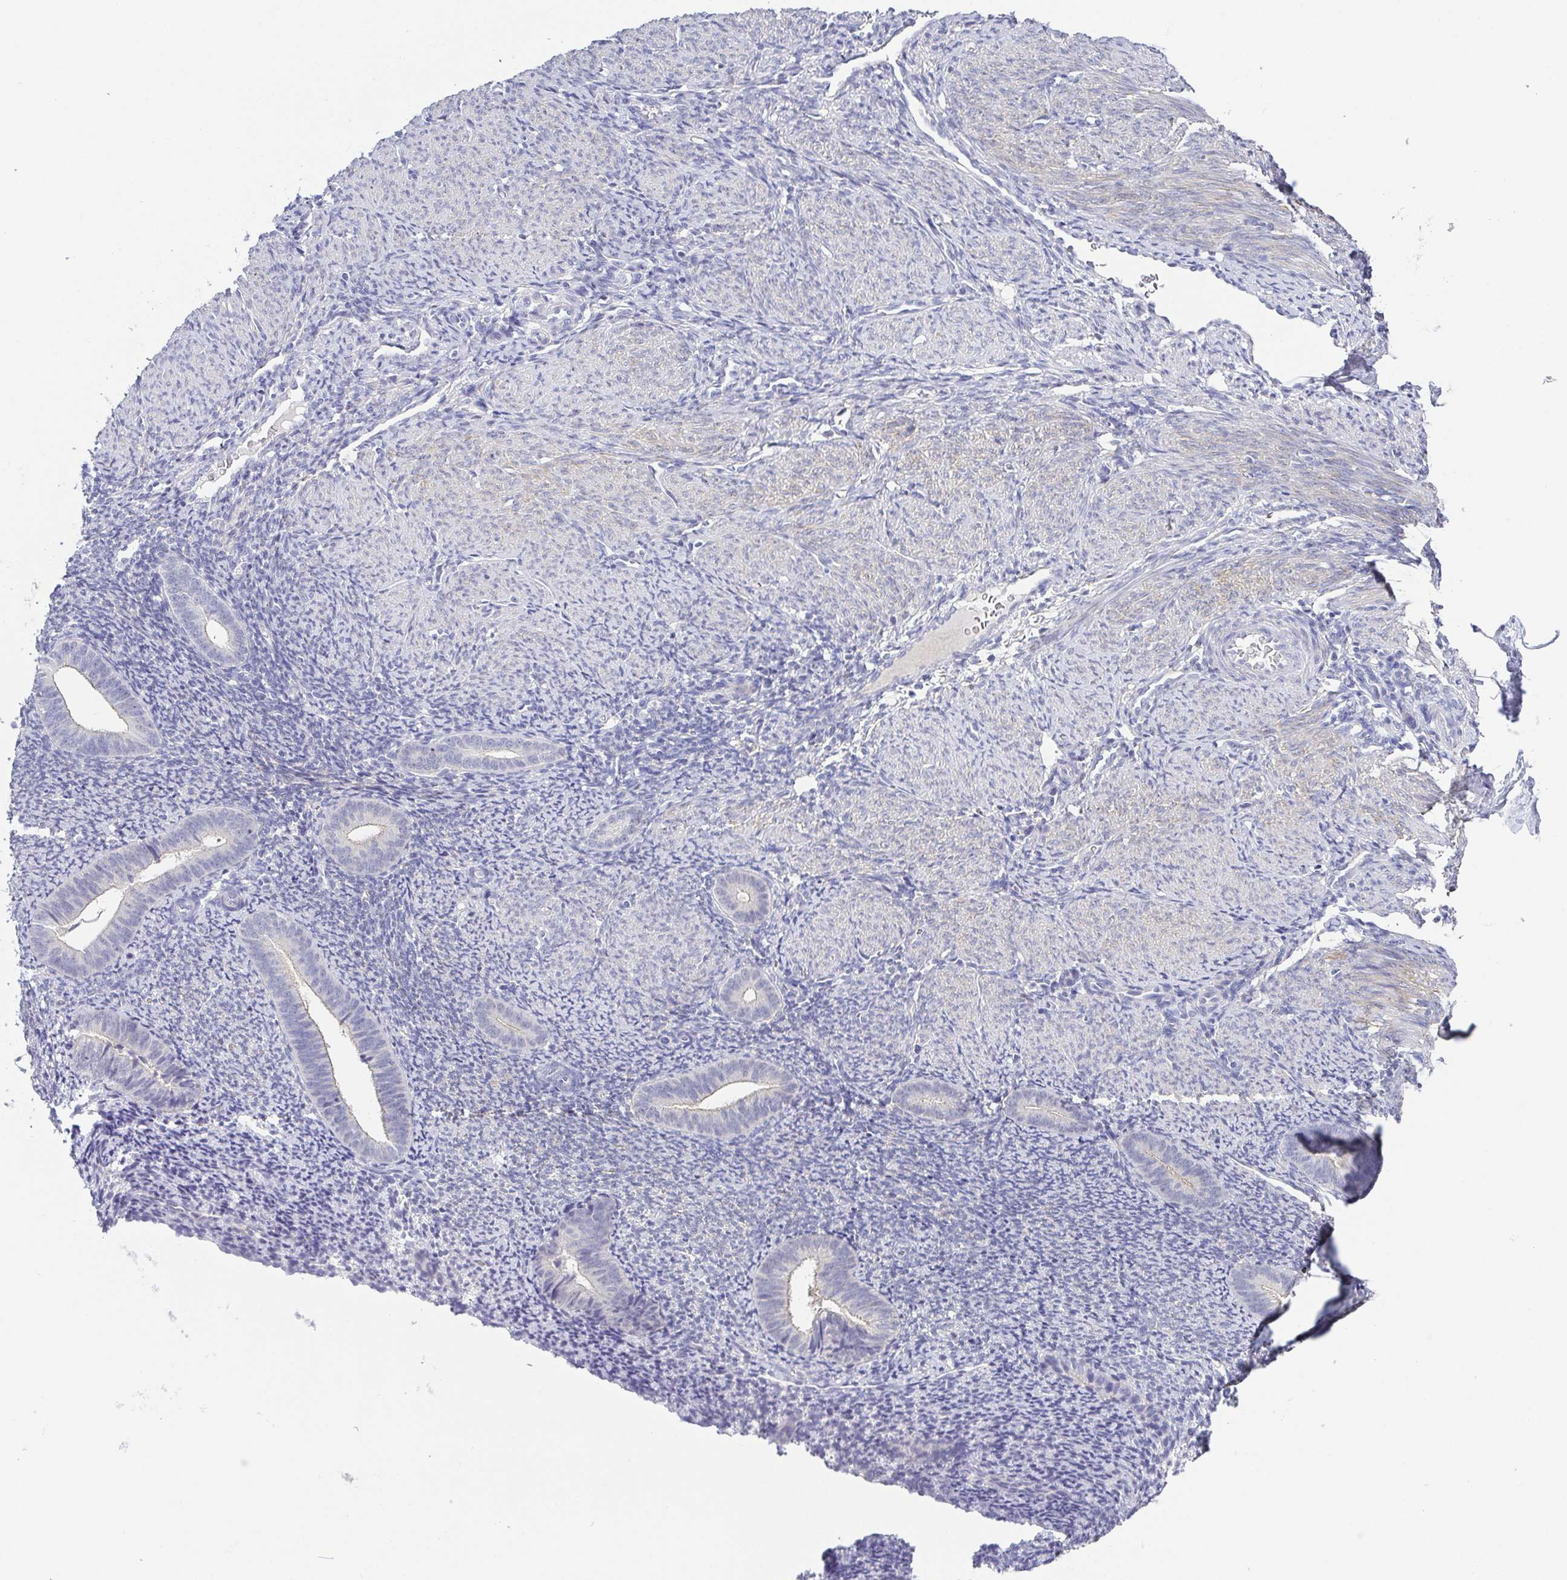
{"staining": {"intensity": "negative", "quantity": "none", "location": "none"}, "tissue": "endometrium", "cell_type": "Cells in endometrial stroma", "image_type": "normal", "snomed": [{"axis": "morphology", "description": "Normal tissue, NOS"}, {"axis": "topography", "description": "Endometrium"}], "caption": "DAB (3,3'-diaminobenzidine) immunohistochemical staining of normal endometrium displays no significant expression in cells in endometrial stroma.", "gene": "RNASE7", "patient": {"sex": "female", "age": 39}}